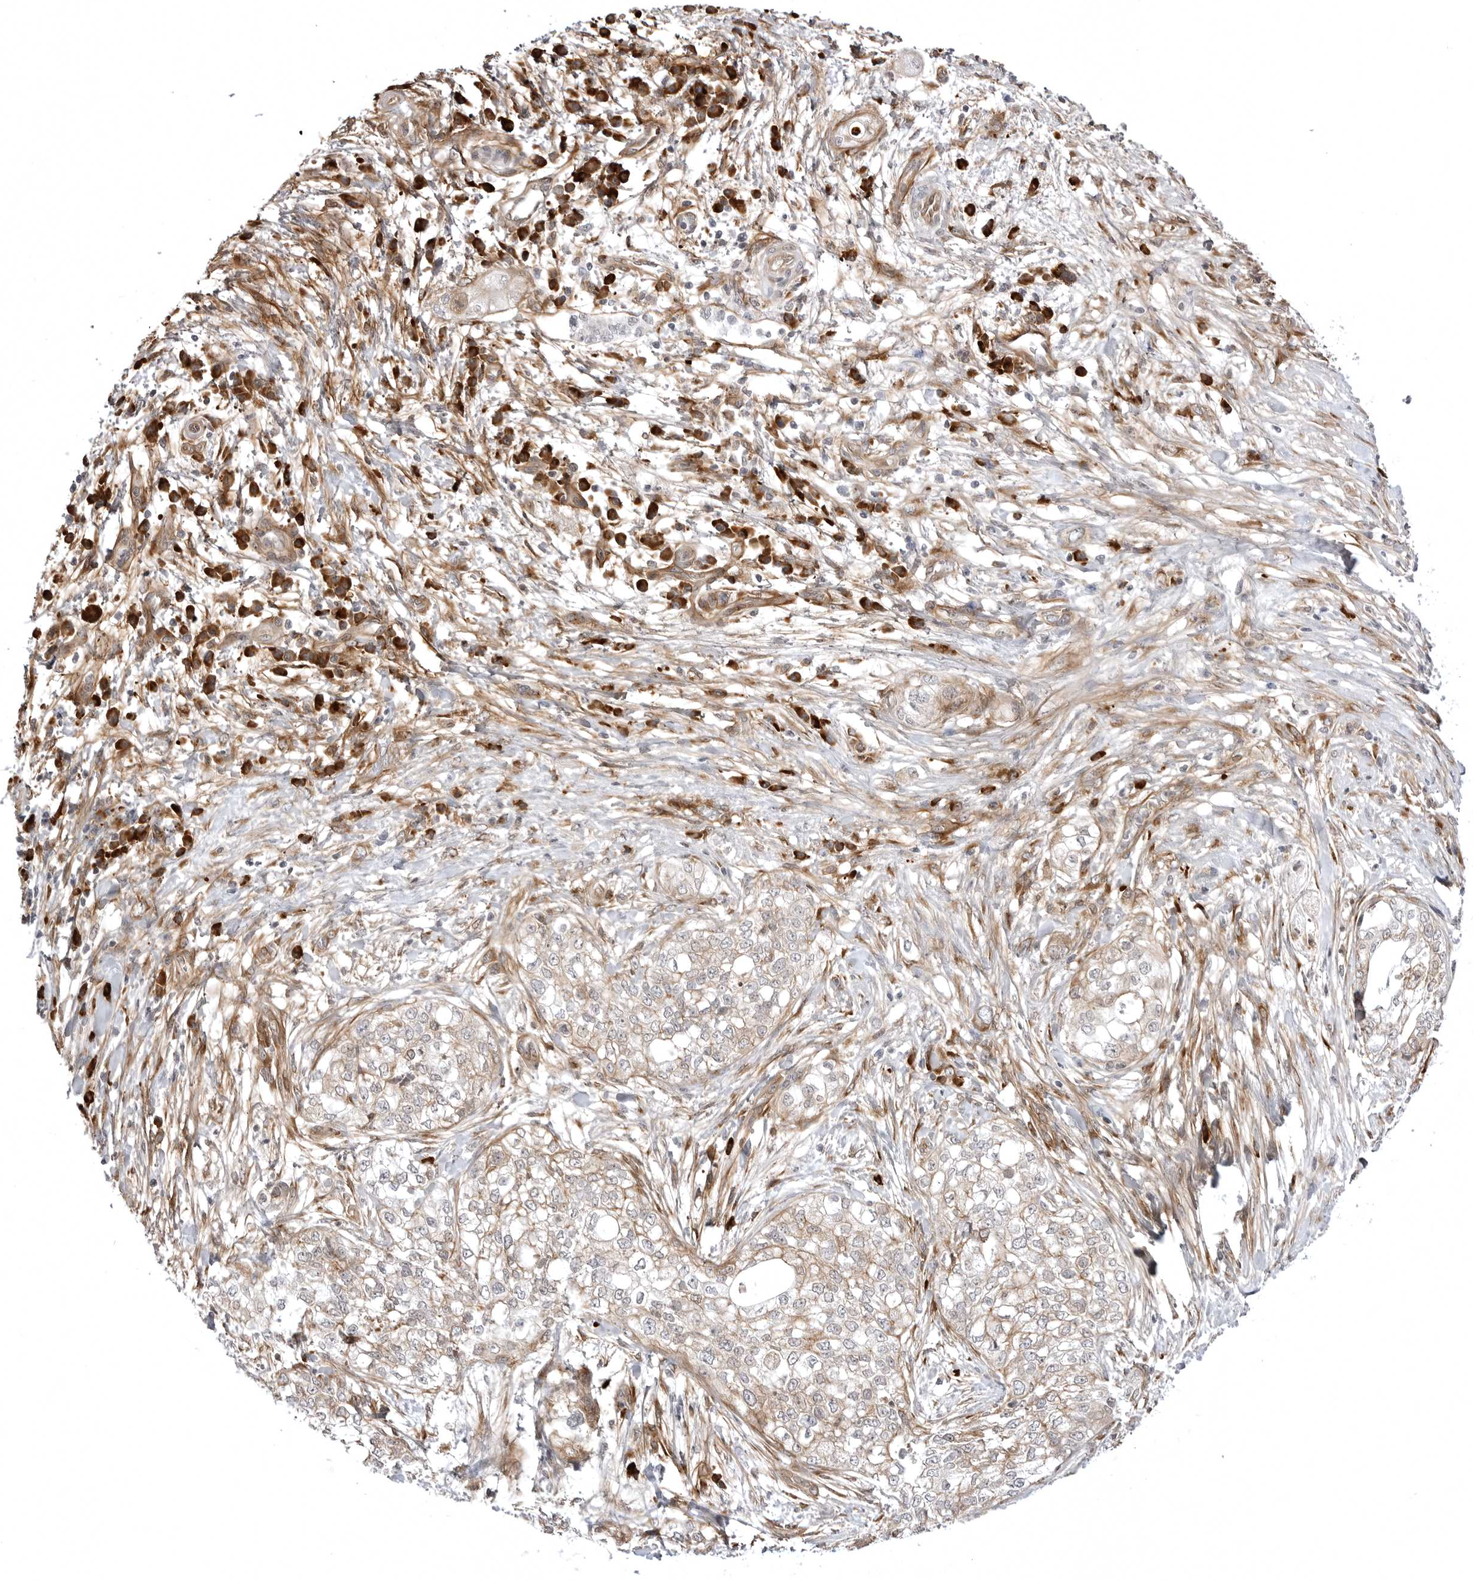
{"staining": {"intensity": "weak", "quantity": ">75%", "location": "cytoplasmic/membranous"}, "tissue": "pancreatic cancer", "cell_type": "Tumor cells", "image_type": "cancer", "snomed": [{"axis": "morphology", "description": "Adenocarcinoma, NOS"}, {"axis": "topography", "description": "Pancreas"}], "caption": "A micrograph of human pancreatic cancer stained for a protein demonstrates weak cytoplasmic/membranous brown staining in tumor cells.", "gene": "ARL5A", "patient": {"sex": "male", "age": 72}}